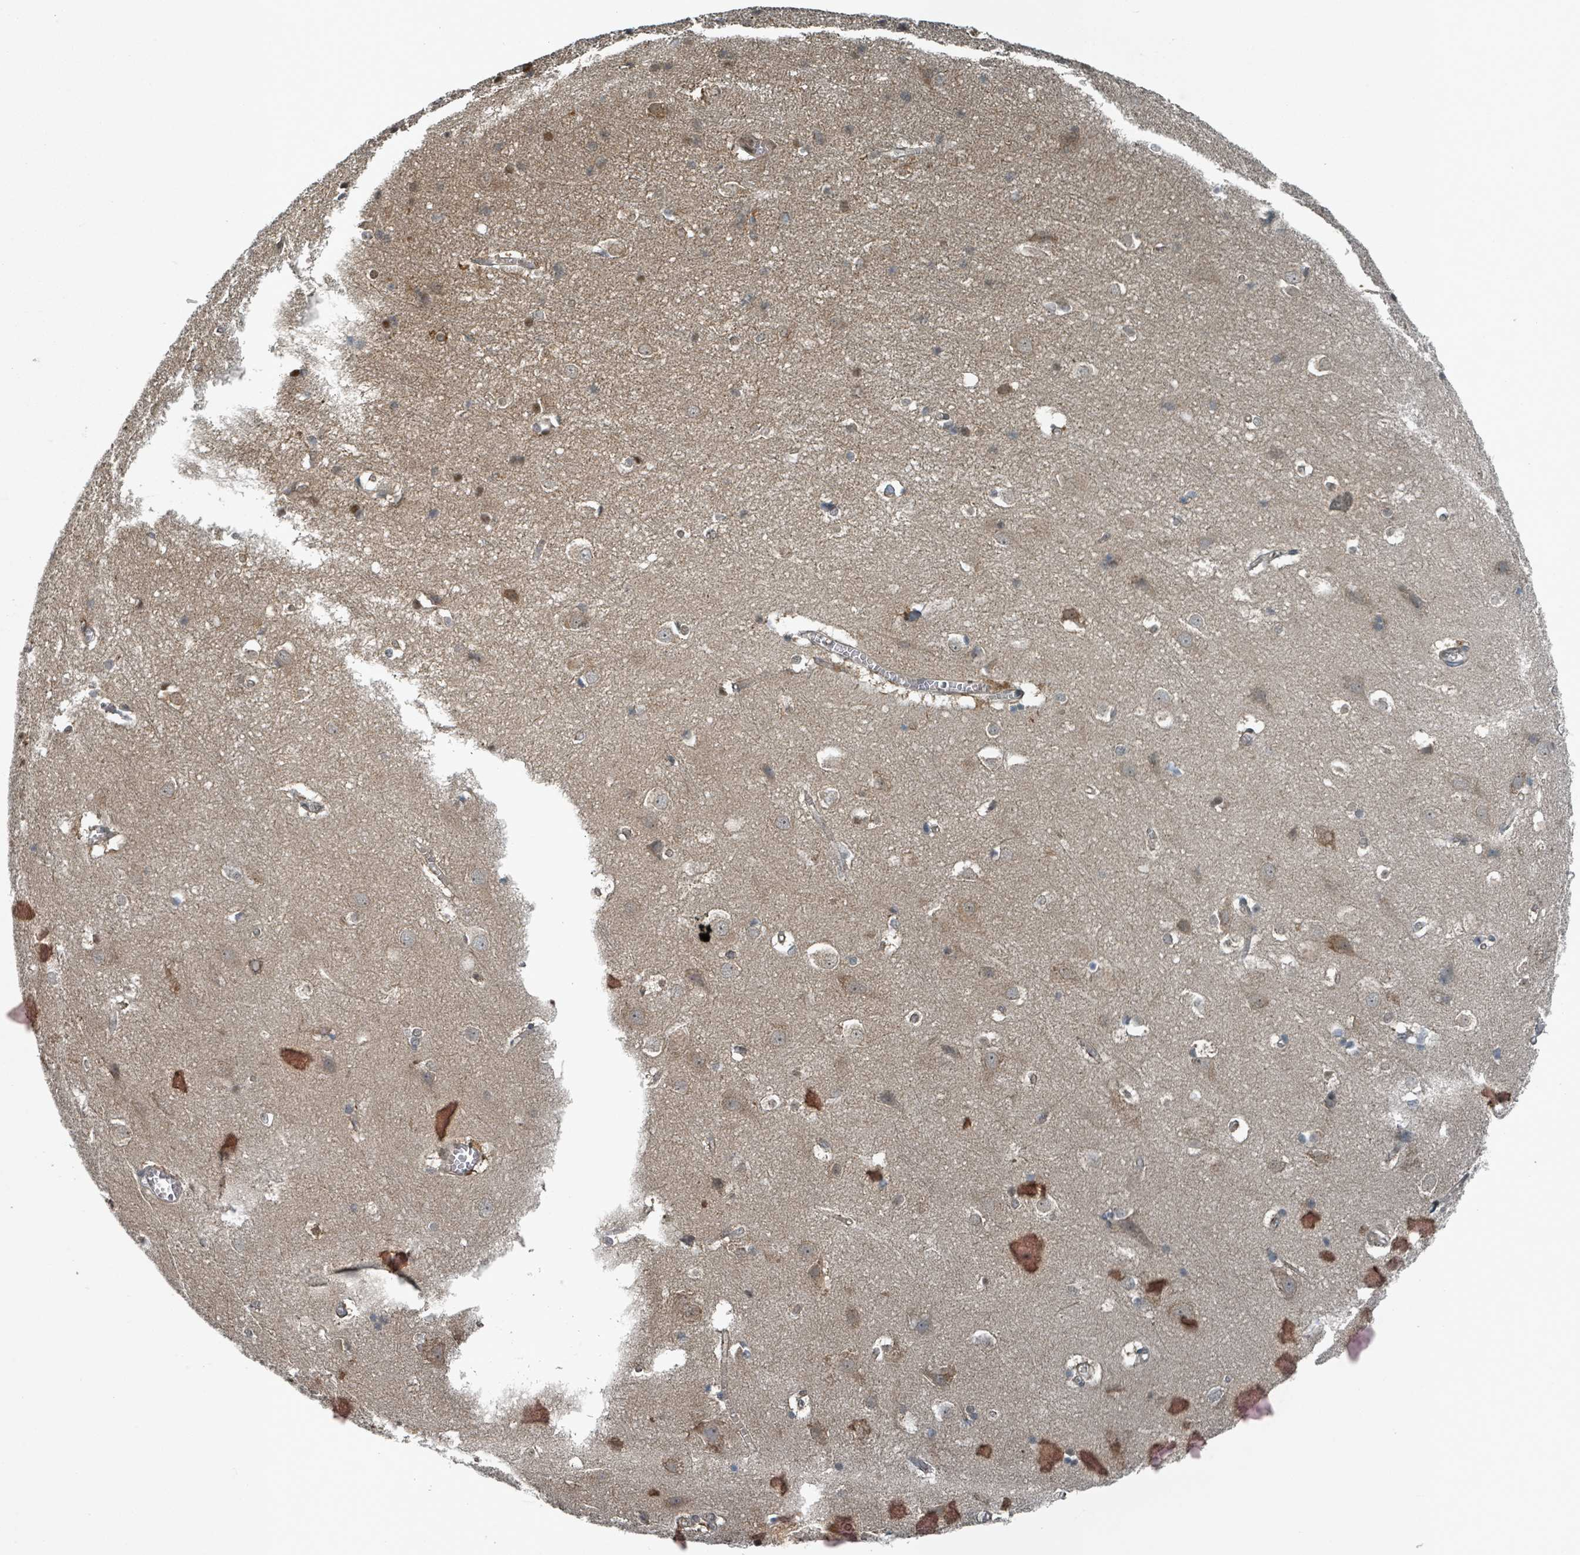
{"staining": {"intensity": "moderate", "quantity": "<25%", "location": "cytoplasmic/membranous"}, "tissue": "cerebral cortex", "cell_type": "Endothelial cells", "image_type": "normal", "snomed": [{"axis": "morphology", "description": "Normal tissue, NOS"}, {"axis": "topography", "description": "Cerebral cortex"}], "caption": "Endothelial cells exhibit low levels of moderate cytoplasmic/membranous positivity in about <25% of cells in normal human cerebral cortex.", "gene": "RHPN2", "patient": {"sex": "male", "age": 54}}